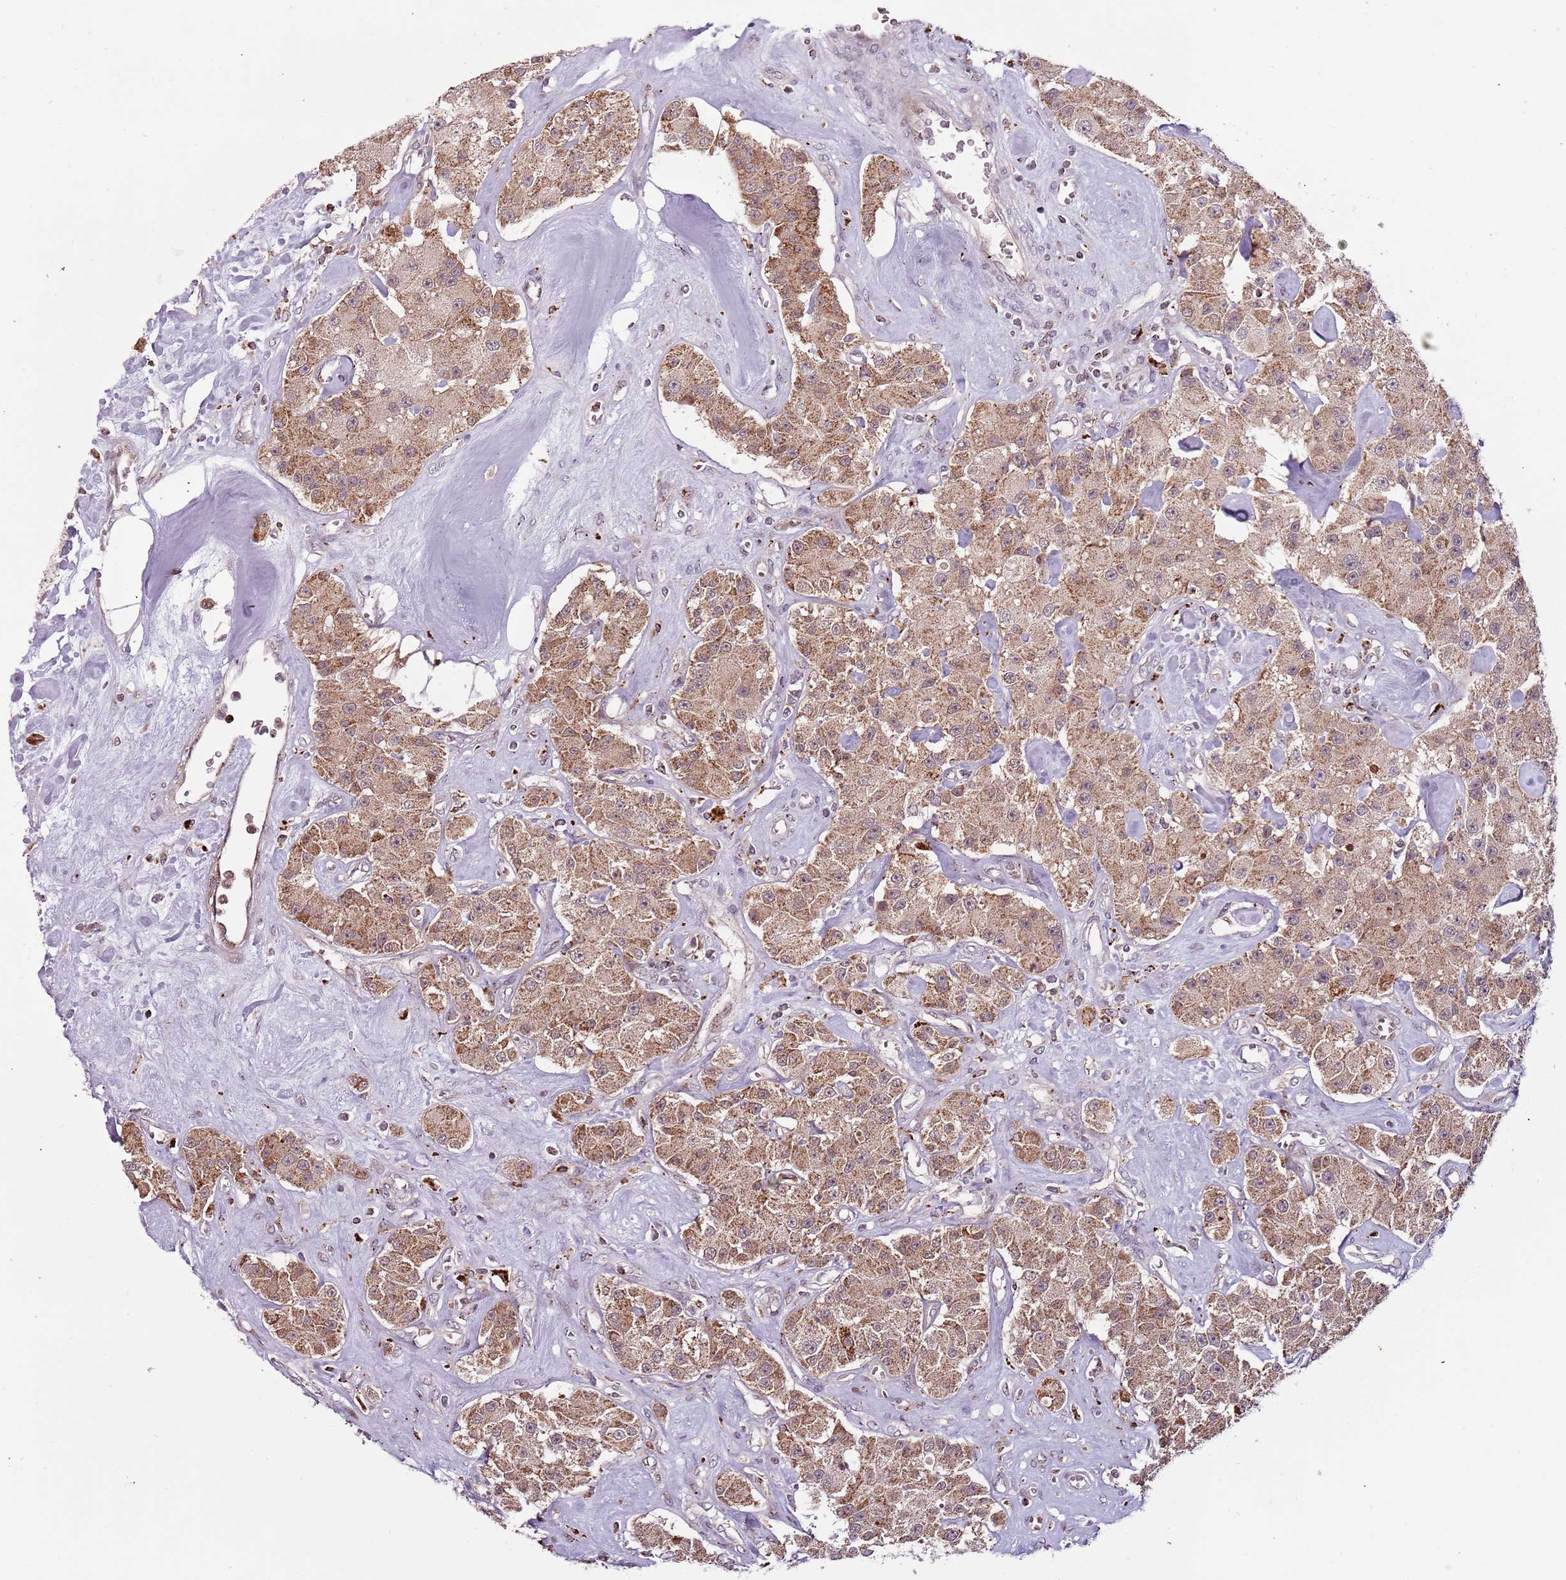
{"staining": {"intensity": "moderate", "quantity": ">75%", "location": "cytoplasmic/membranous"}, "tissue": "carcinoid", "cell_type": "Tumor cells", "image_type": "cancer", "snomed": [{"axis": "morphology", "description": "Carcinoid, malignant, NOS"}, {"axis": "topography", "description": "Pancreas"}], "caption": "A high-resolution image shows immunohistochemistry (IHC) staining of carcinoid (malignant), which reveals moderate cytoplasmic/membranous staining in about >75% of tumor cells.", "gene": "ULK3", "patient": {"sex": "male", "age": 41}}